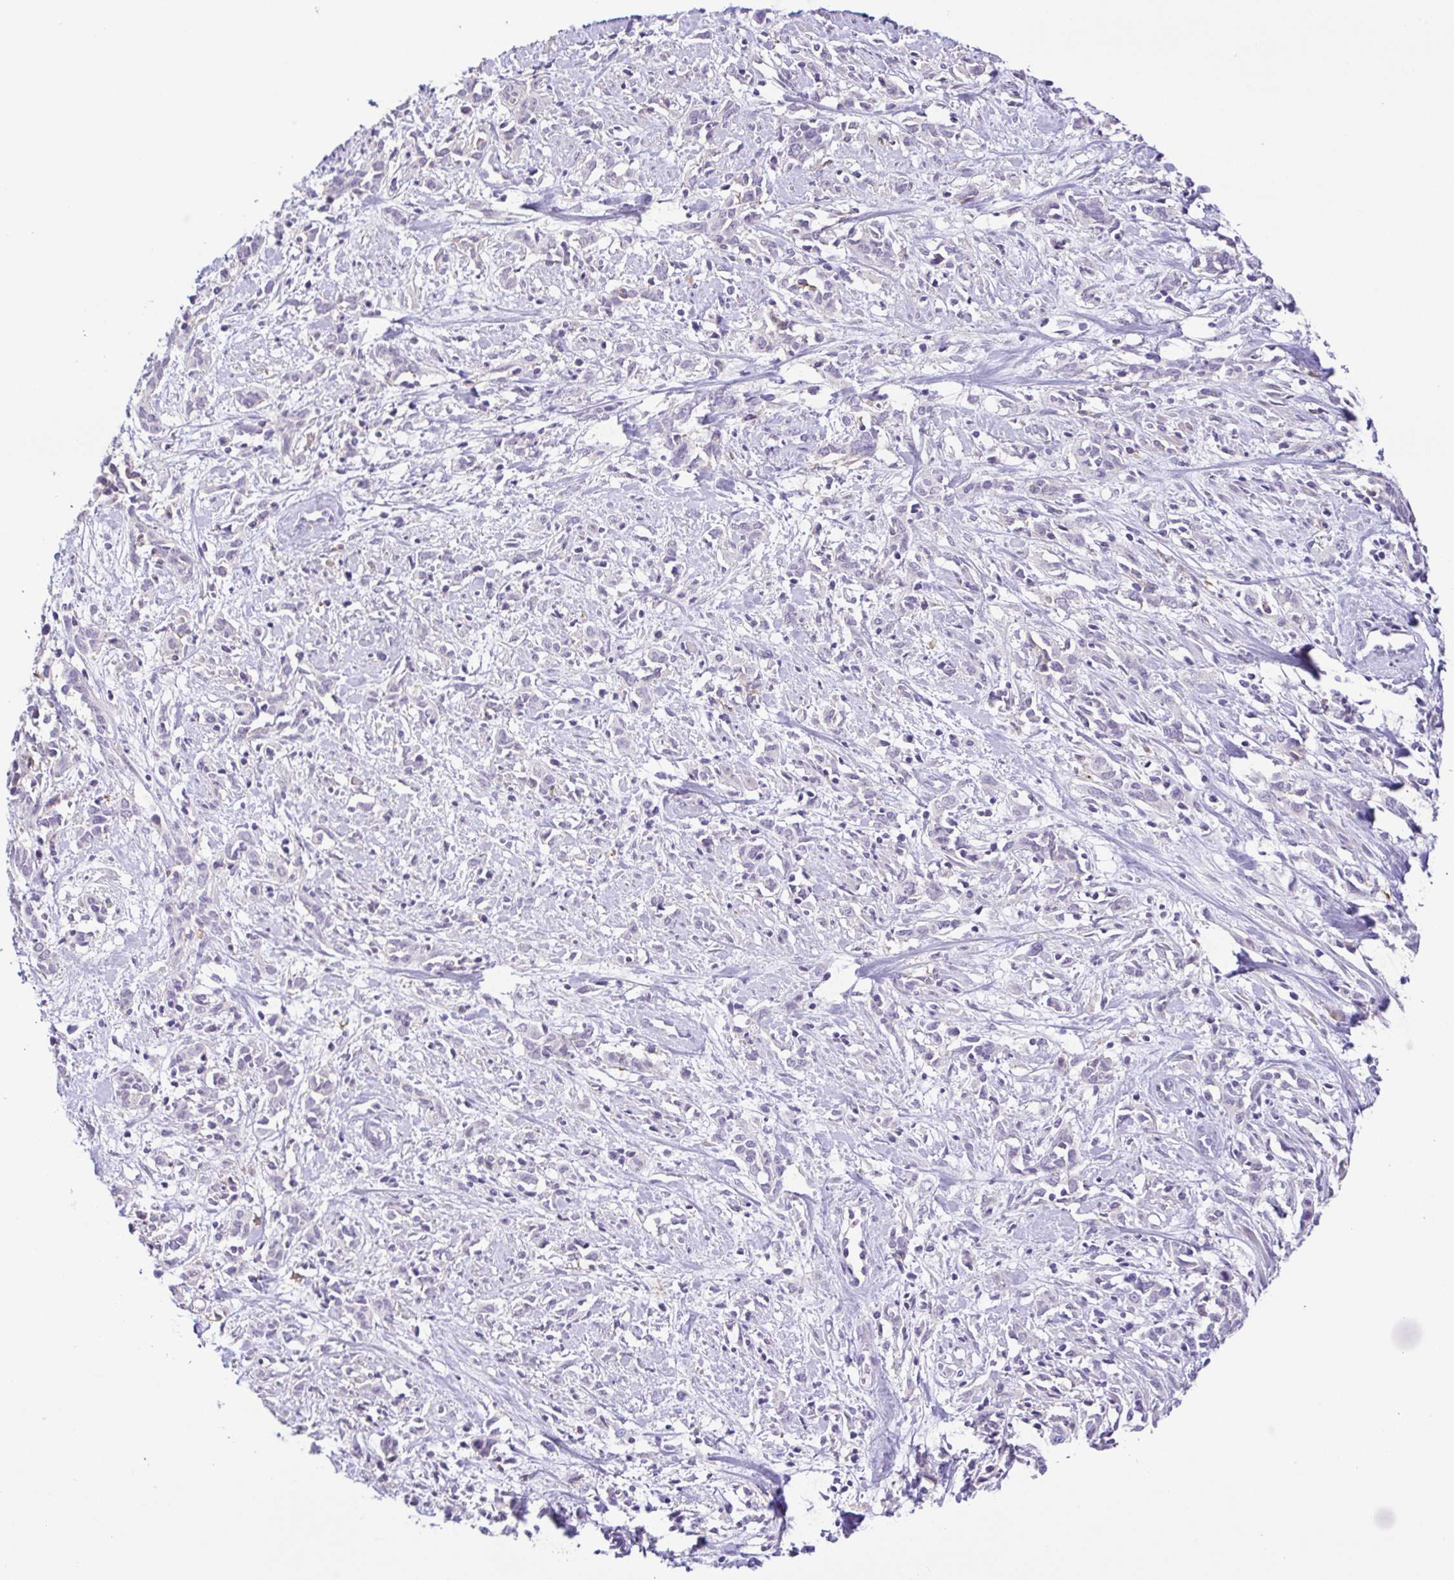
{"staining": {"intensity": "negative", "quantity": "none", "location": "none"}, "tissue": "cervical cancer", "cell_type": "Tumor cells", "image_type": "cancer", "snomed": [{"axis": "morphology", "description": "Adenocarcinoma, NOS"}, {"axis": "topography", "description": "Cervix"}], "caption": "High power microscopy photomicrograph of an IHC micrograph of cervical cancer, revealing no significant staining in tumor cells. (Stains: DAB (3,3'-diaminobenzidine) immunohistochemistry with hematoxylin counter stain, Microscopy: brightfield microscopy at high magnification).", "gene": "TERT", "patient": {"sex": "female", "age": 40}}